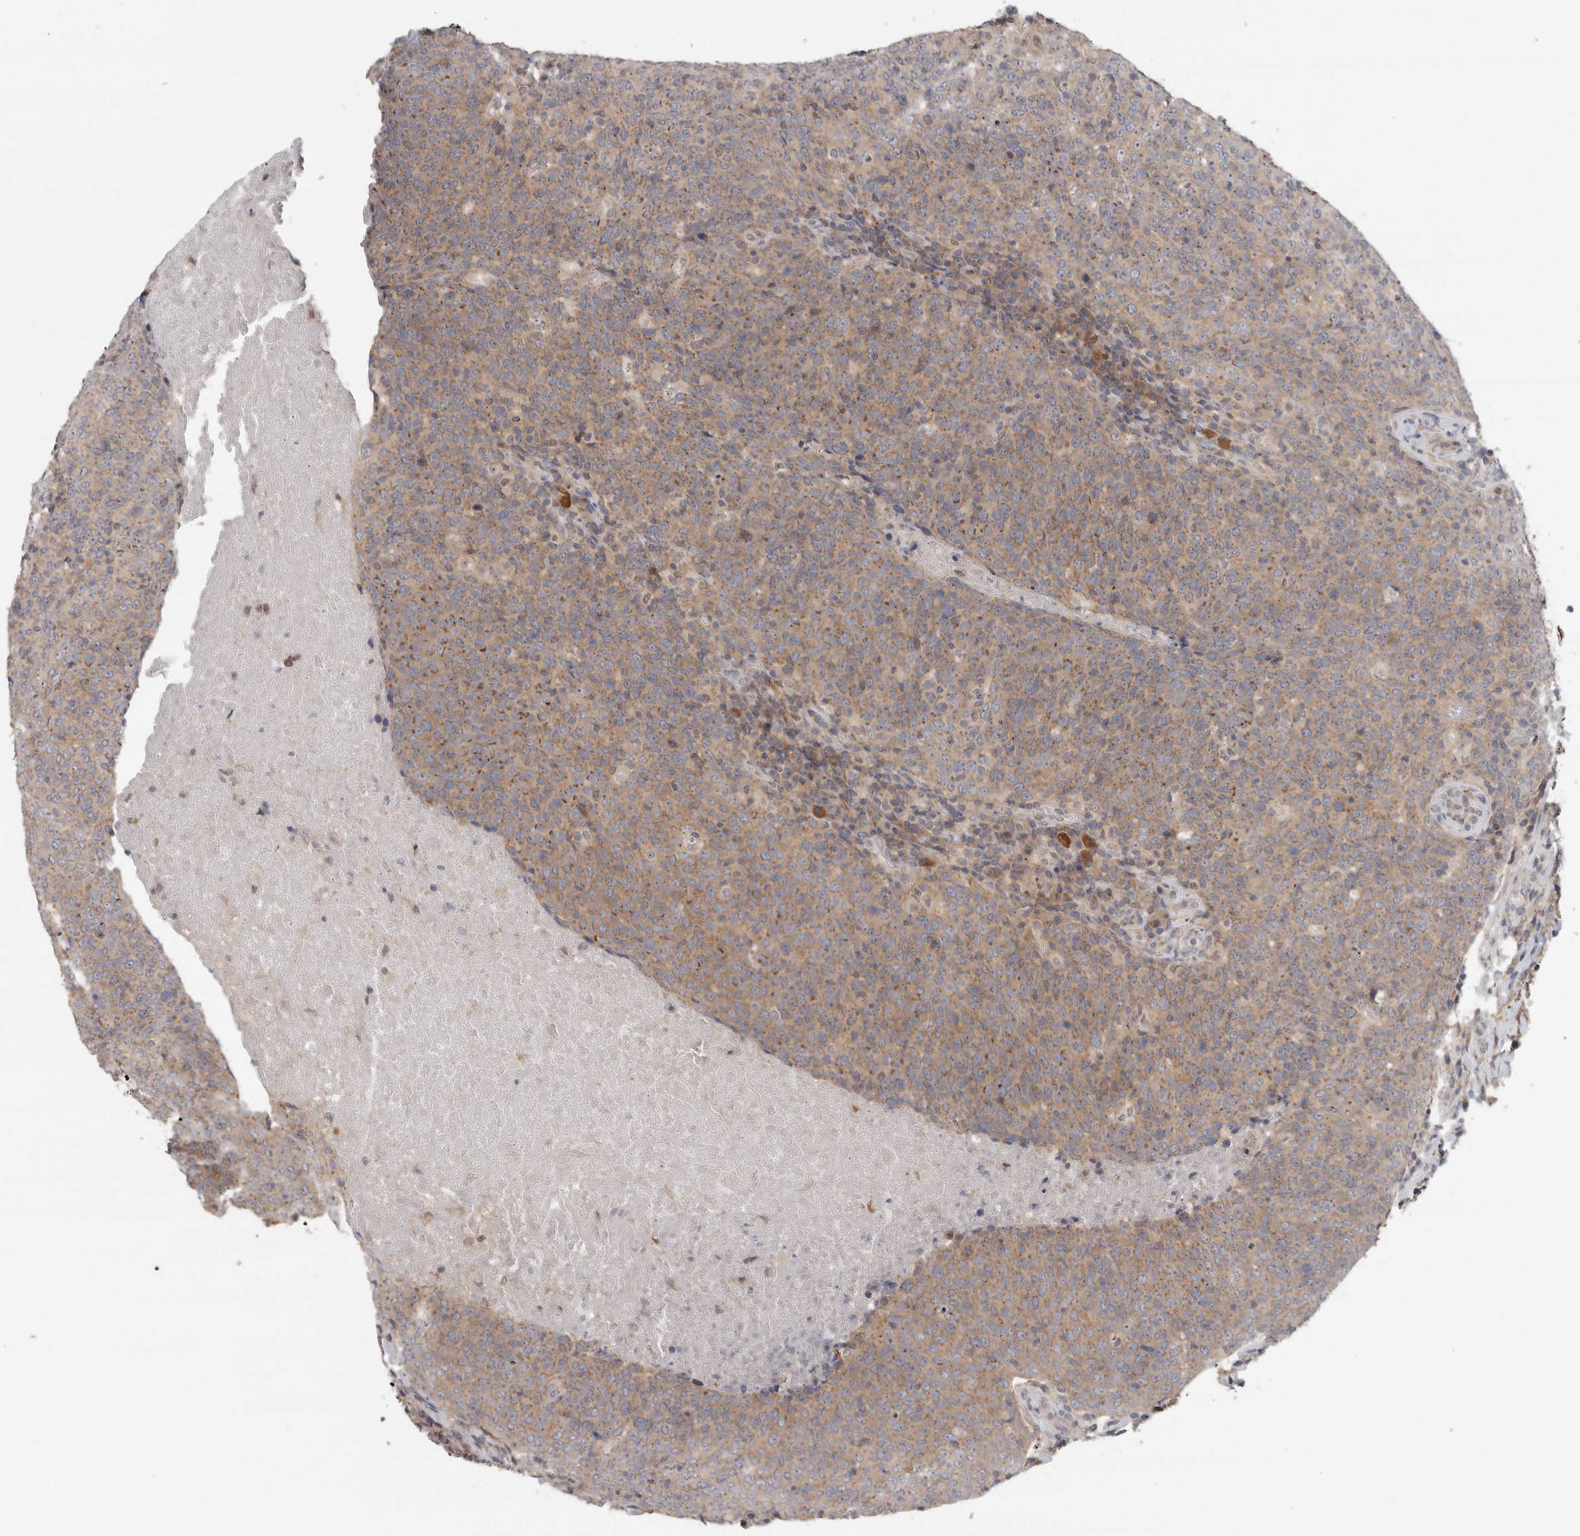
{"staining": {"intensity": "weak", "quantity": ">75%", "location": "cytoplasmic/membranous"}, "tissue": "head and neck cancer", "cell_type": "Tumor cells", "image_type": "cancer", "snomed": [{"axis": "morphology", "description": "Squamous cell carcinoma, NOS"}, {"axis": "morphology", "description": "Squamous cell carcinoma, metastatic, NOS"}, {"axis": "topography", "description": "Lymph node"}, {"axis": "topography", "description": "Head-Neck"}], "caption": "The histopathology image displays immunohistochemical staining of head and neck cancer (squamous cell carcinoma). There is weak cytoplasmic/membranous staining is seen in about >75% of tumor cells.", "gene": "KLK5", "patient": {"sex": "male", "age": 62}}